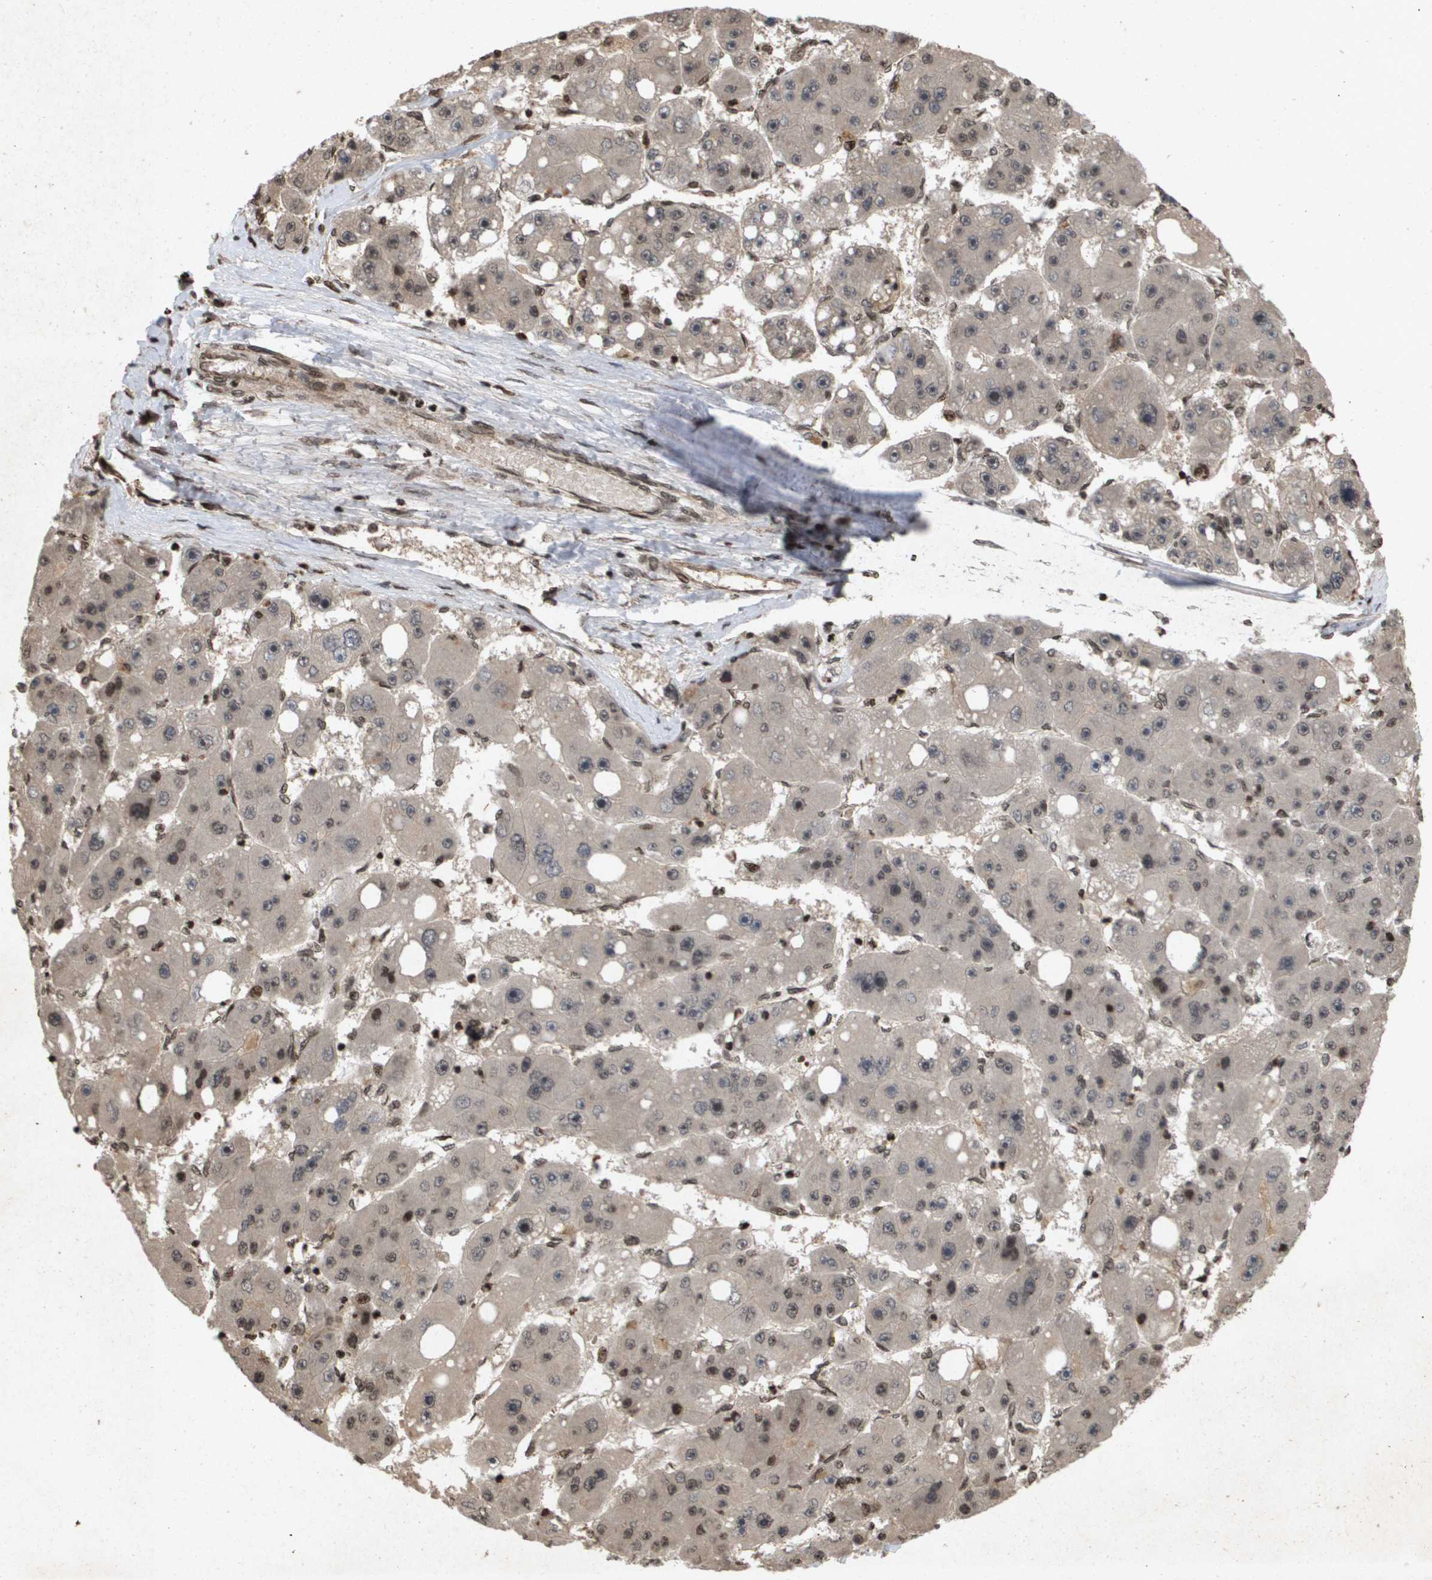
{"staining": {"intensity": "negative", "quantity": "none", "location": "none"}, "tissue": "liver cancer", "cell_type": "Tumor cells", "image_type": "cancer", "snomed": [{"axis": "morphology", "description": "Carcinoma, Hepatocellular, NOS"}, {"axis": "topography", "description": "Liver"}], "caption": "Photomicrograph shows no protein expression in tumor cells of hepatocellular carcinoma (liver) tissue.", "gene": "HSPA6", "patient": {"sex": "female", "age": 61}}